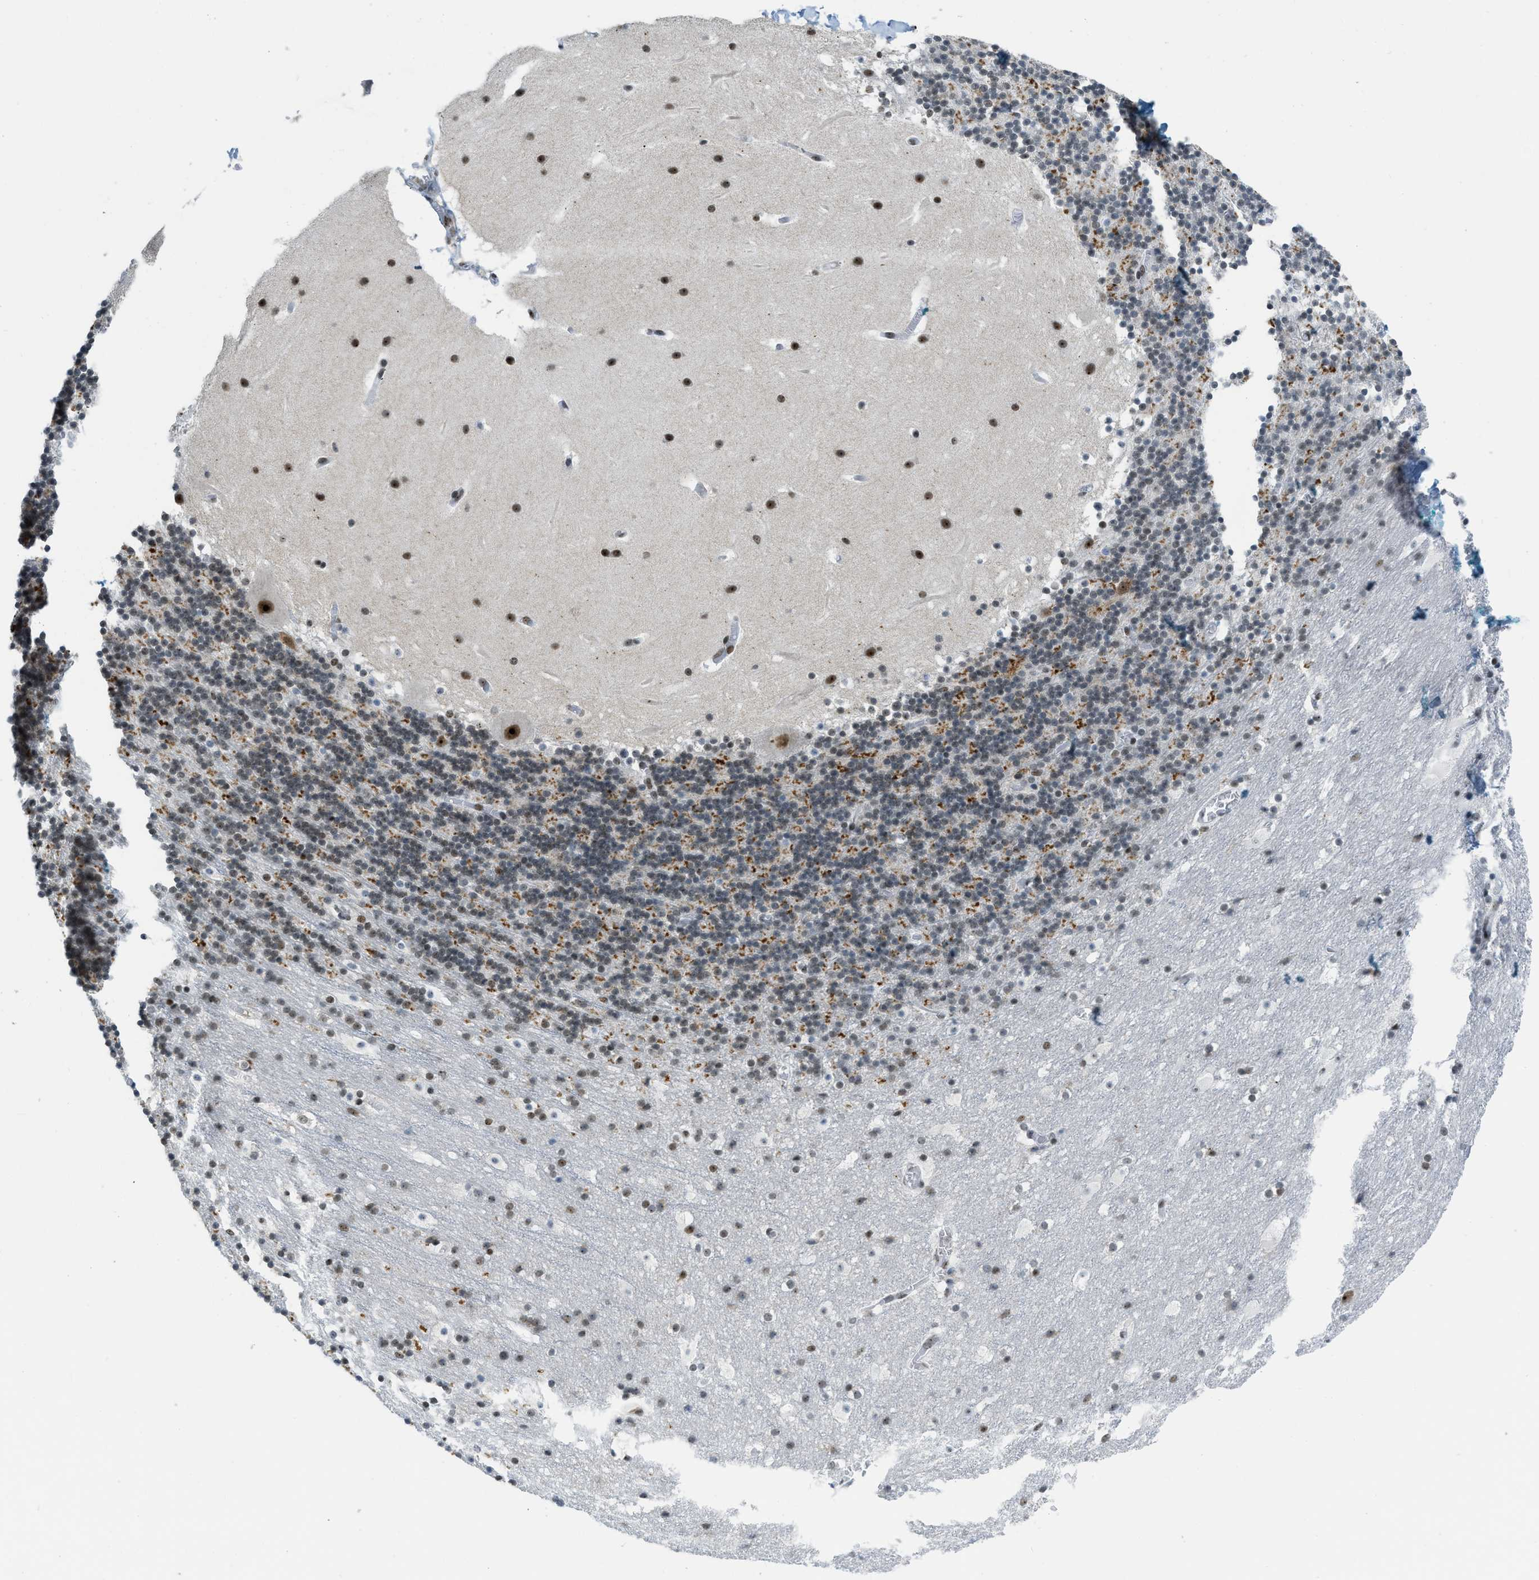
{"staining": {"intensity": "moderate", "quantity": "<25%", "location": "cytoplasmic/membranous"}, "tissue": "cerebellum", "cell_type": "Cells in granular layer", "image_type": "normal", "snomed": [{"axis": "morphology", "description": "Normal tissue, NOS"}, {"axis": "topography", "description": "Cerebellum"}], "caption": "Brown immunohistochemical staining in unremarkable cerebellum shows moderate cytoplasmic/membranous staining in about <25% of cells in granular layer. Ihc stains the protein of interest in brown and the nuclei are stained blue.", "gene": "URB1", "patient": {"sex": "male", "age": 45}}